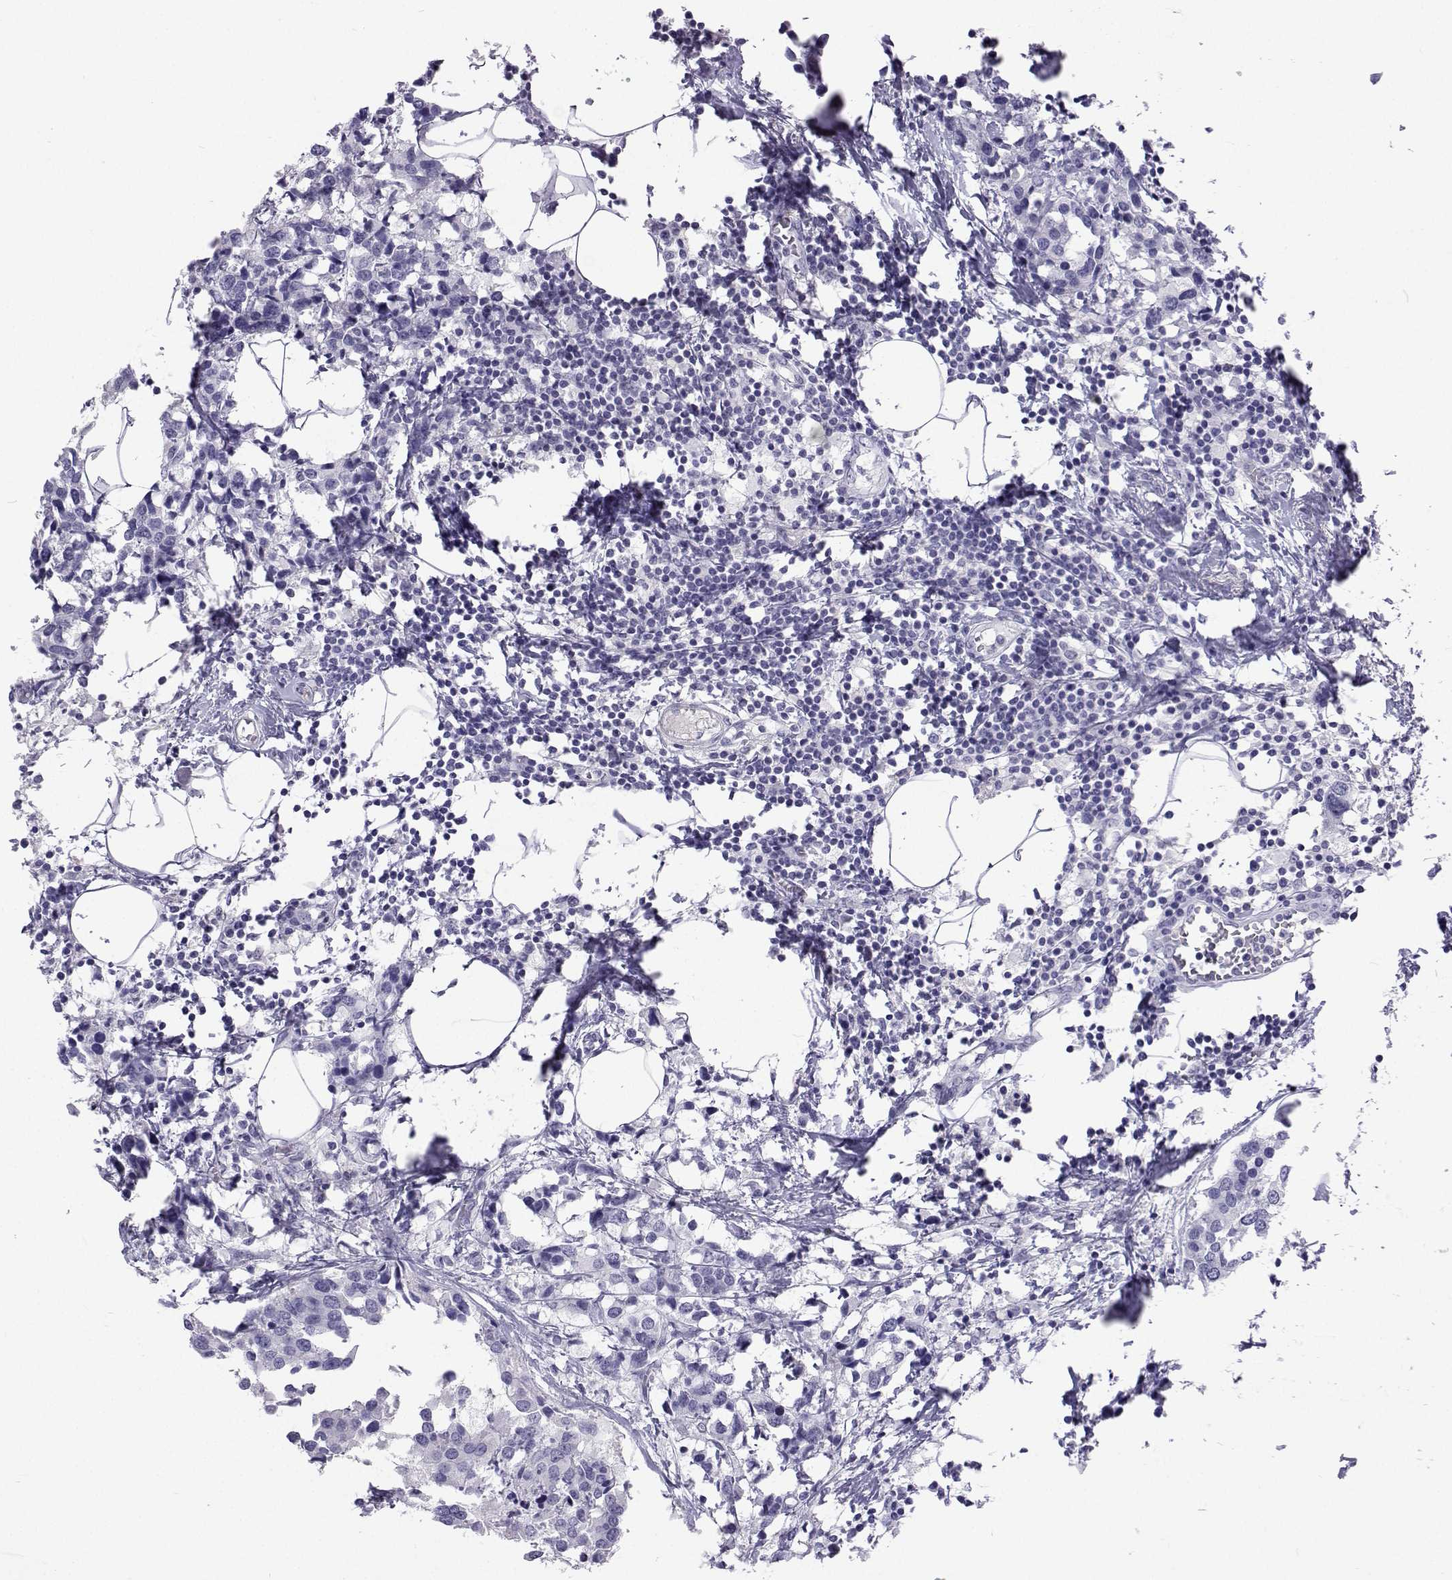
{"staining": {"intensity": "negative", "quantity": "none", "location": "none"}, "tissue": "breast cancer", "cell_type": "Tumor cells", "image_type": "cancer", "snomed": [{"axis": "morphology", "description": "Lobular carcinoma"}, {"axis": "topography", "description": "Breast"}], "caption": "Human breast lobular carcinoma stained for a protein using immunohistochemistry demonstrates no positivity in tumor cells.", "gene": "GALM", "patient": {"sex": "female", "age": 59}}